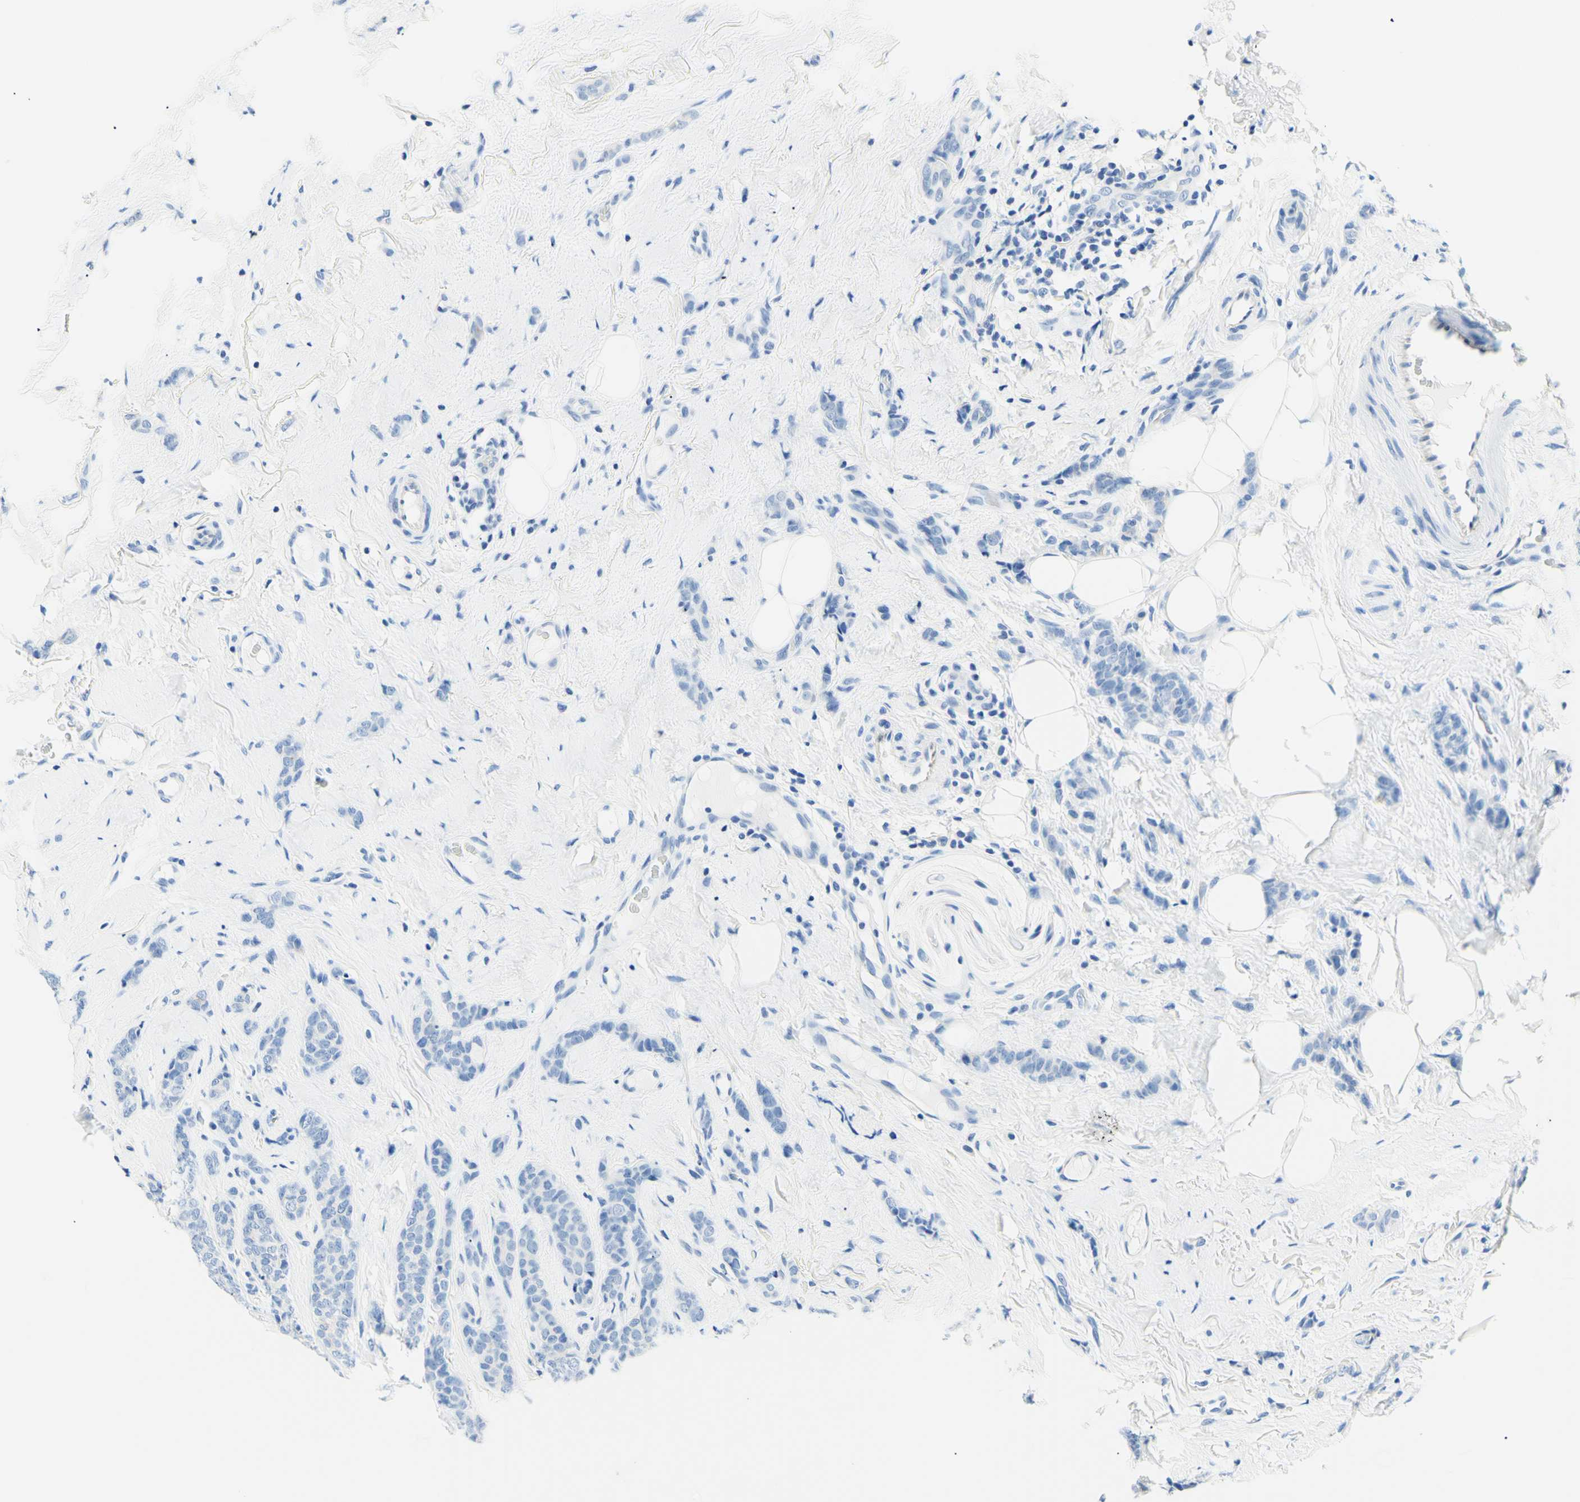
{"staining": {"intensity": "negative", "quantity": "none", "location": "none"}, "tissue": "breast cancer", "cell_type": "Tumor cells", "image_type": "cancer", "snomed": [{"axis": "morphology", "description": "Lobular carcinoma"}, {"axis": "topography", "description": "Skin"}, {"axis": "topography", "description": "Breast"}], "caption": "This is an immunohistochemistry image of human breast lobular carcinoma. There is no positivity in tumor cells.", "gene": "HPCA", "patient": {"sex": "female", "age": 46}}